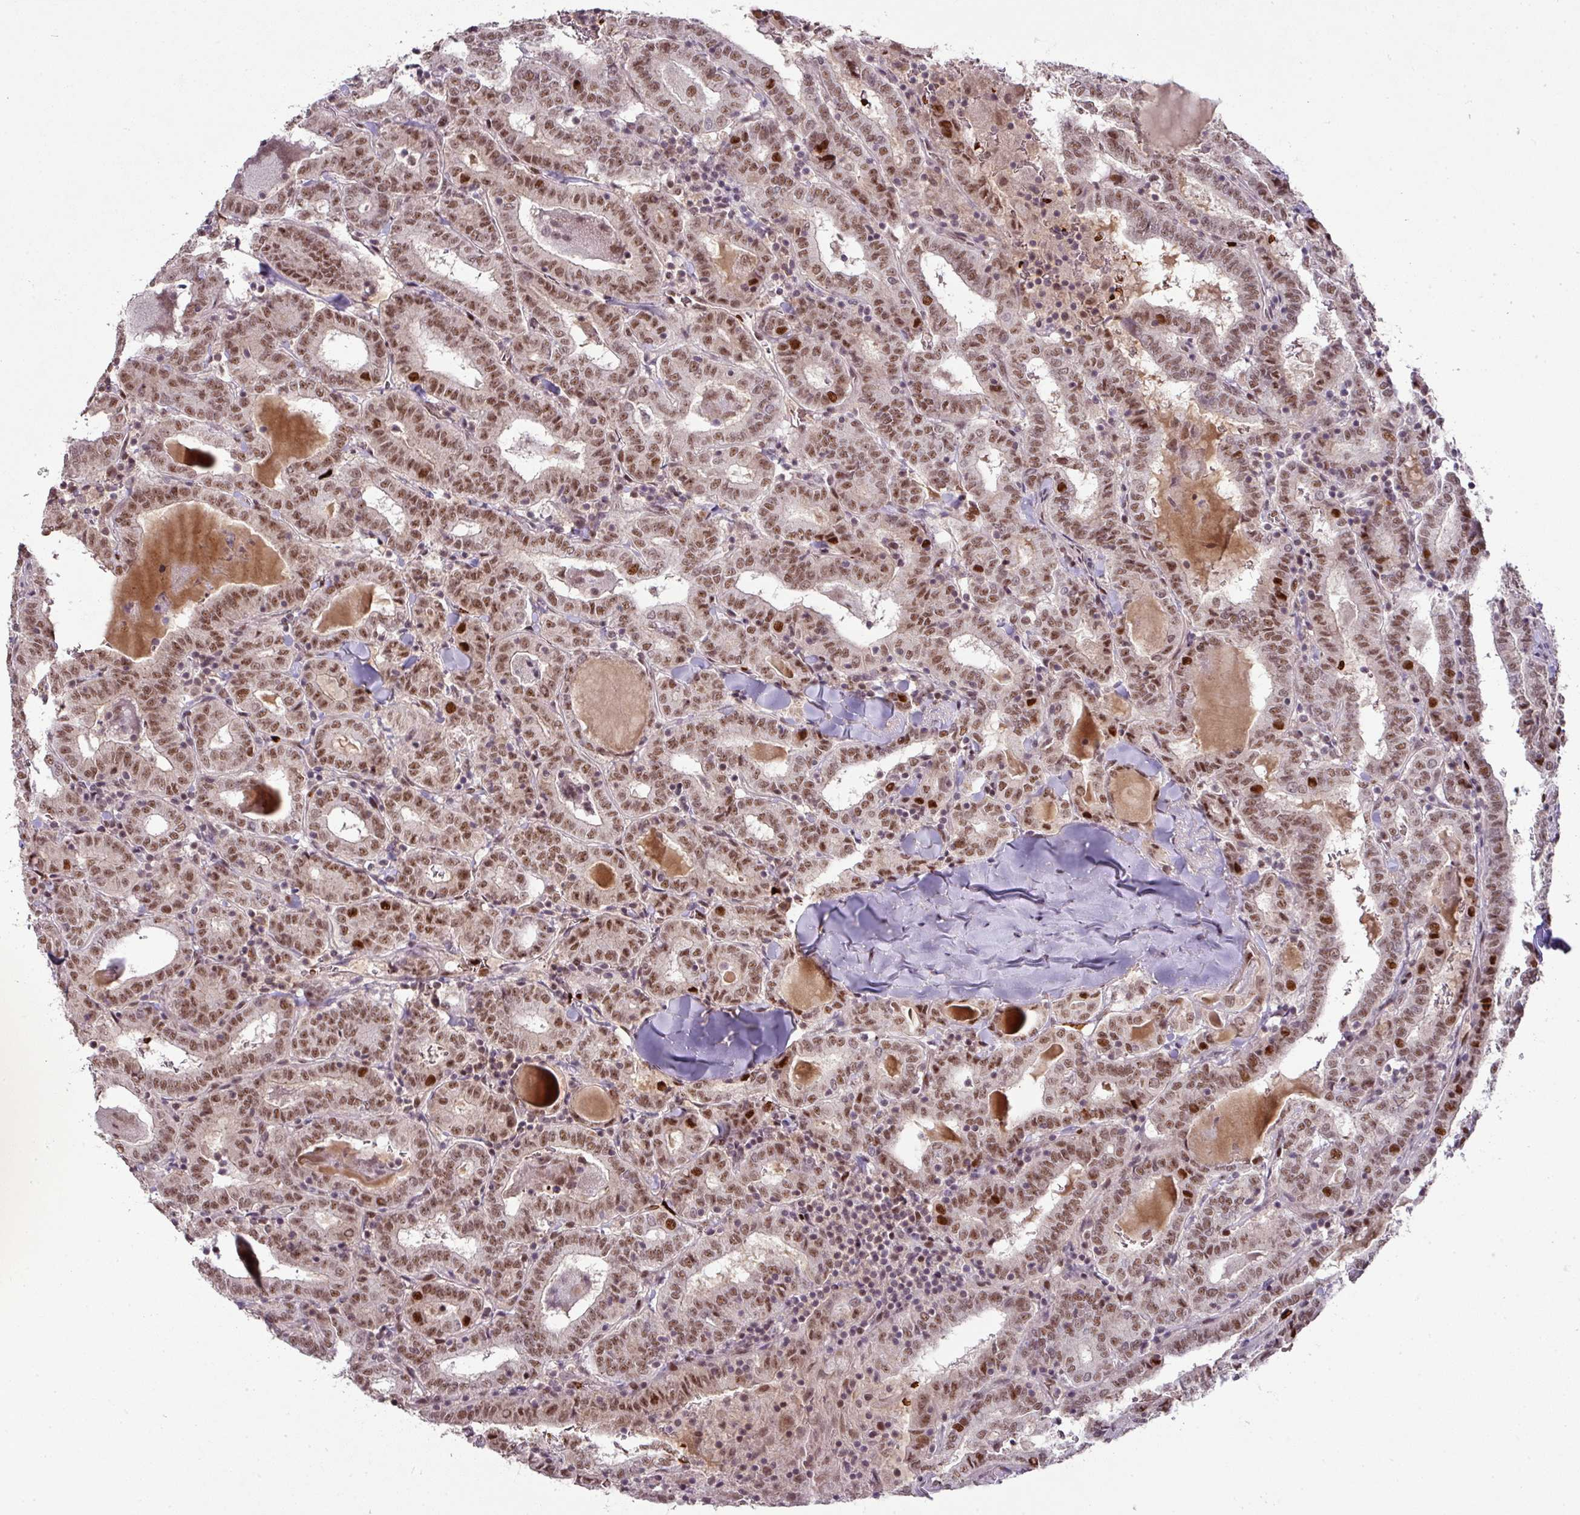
{"staining": {"intensity": "moderate", "quantity": ">75%", "location": "nuclear"}, "tissue": "thyroid cancer", "cell_type": "Tumor cells", "image_type": "cancer", "snomed": [{"axis": "morphology", "description": "Papillary adenocarcinoma, NOS"}, {"axis": "topography", "description": "Thyroid gland"}], "caption": "Brown immunohistochemical staining in thyroid papillary adenocarcinoma displays moderate nuclear expression in about >75% of tumor cells.", "gene": "NEIL1", "patient": {"sex": "female", "age": 72}}